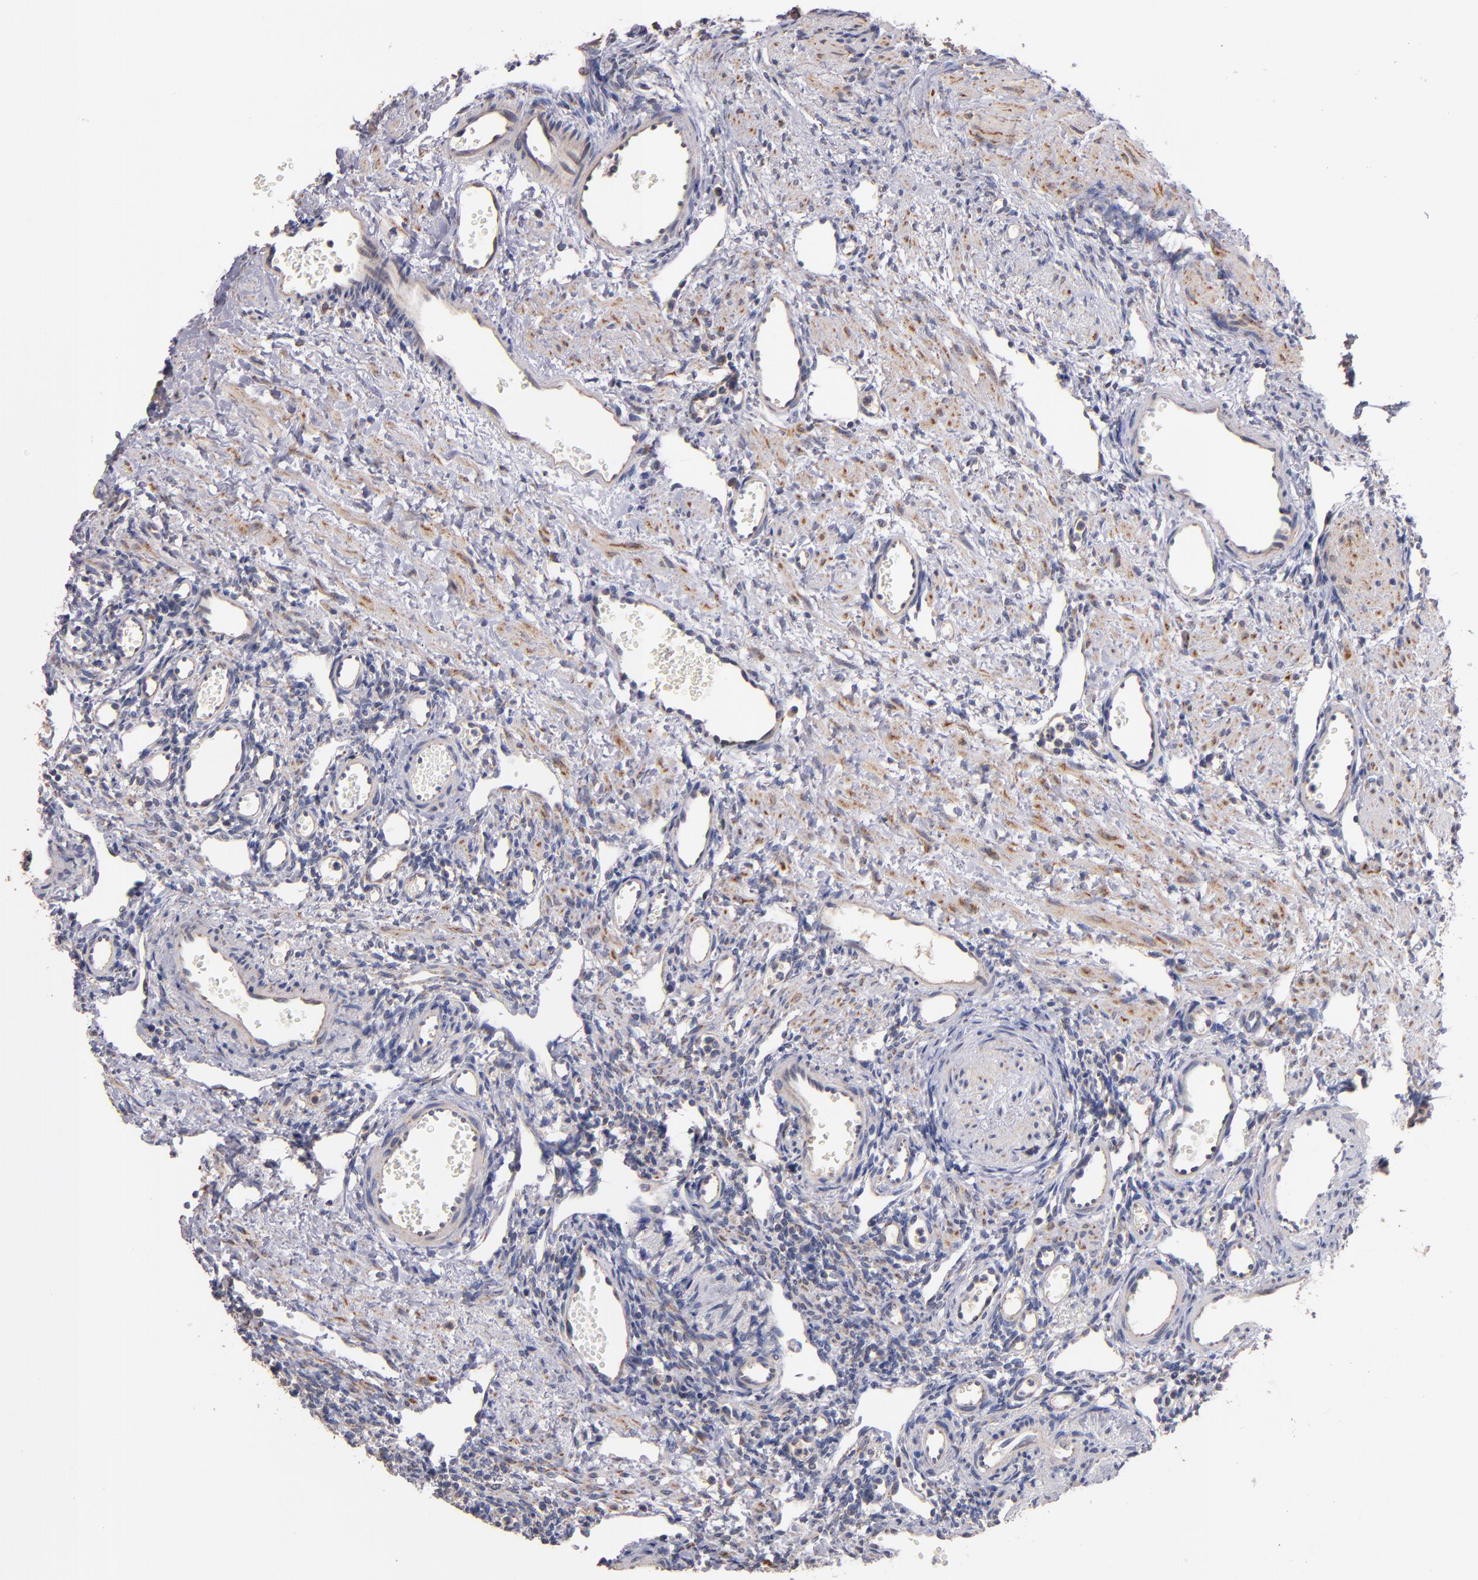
{"staining": {"intensity": "moderate", "quantity": ">75%", "location": "cytoplasmic/membranous"}, "tissue": "ovary", "cell_type": "Follicle cells", "image_type": "normal", "snomed": [{"axis": "morphology", "description": "Normal tissue, NOS"}, {"axis": "topography", "description": "Ovary"}], "caption": "A medium amount of moderate cytoplasmic/membranous positivity is present in about >75% of follicle cells in benign ovary.", "gene": "DIABLO", "patient": {"sex": "female", "age": 33}}